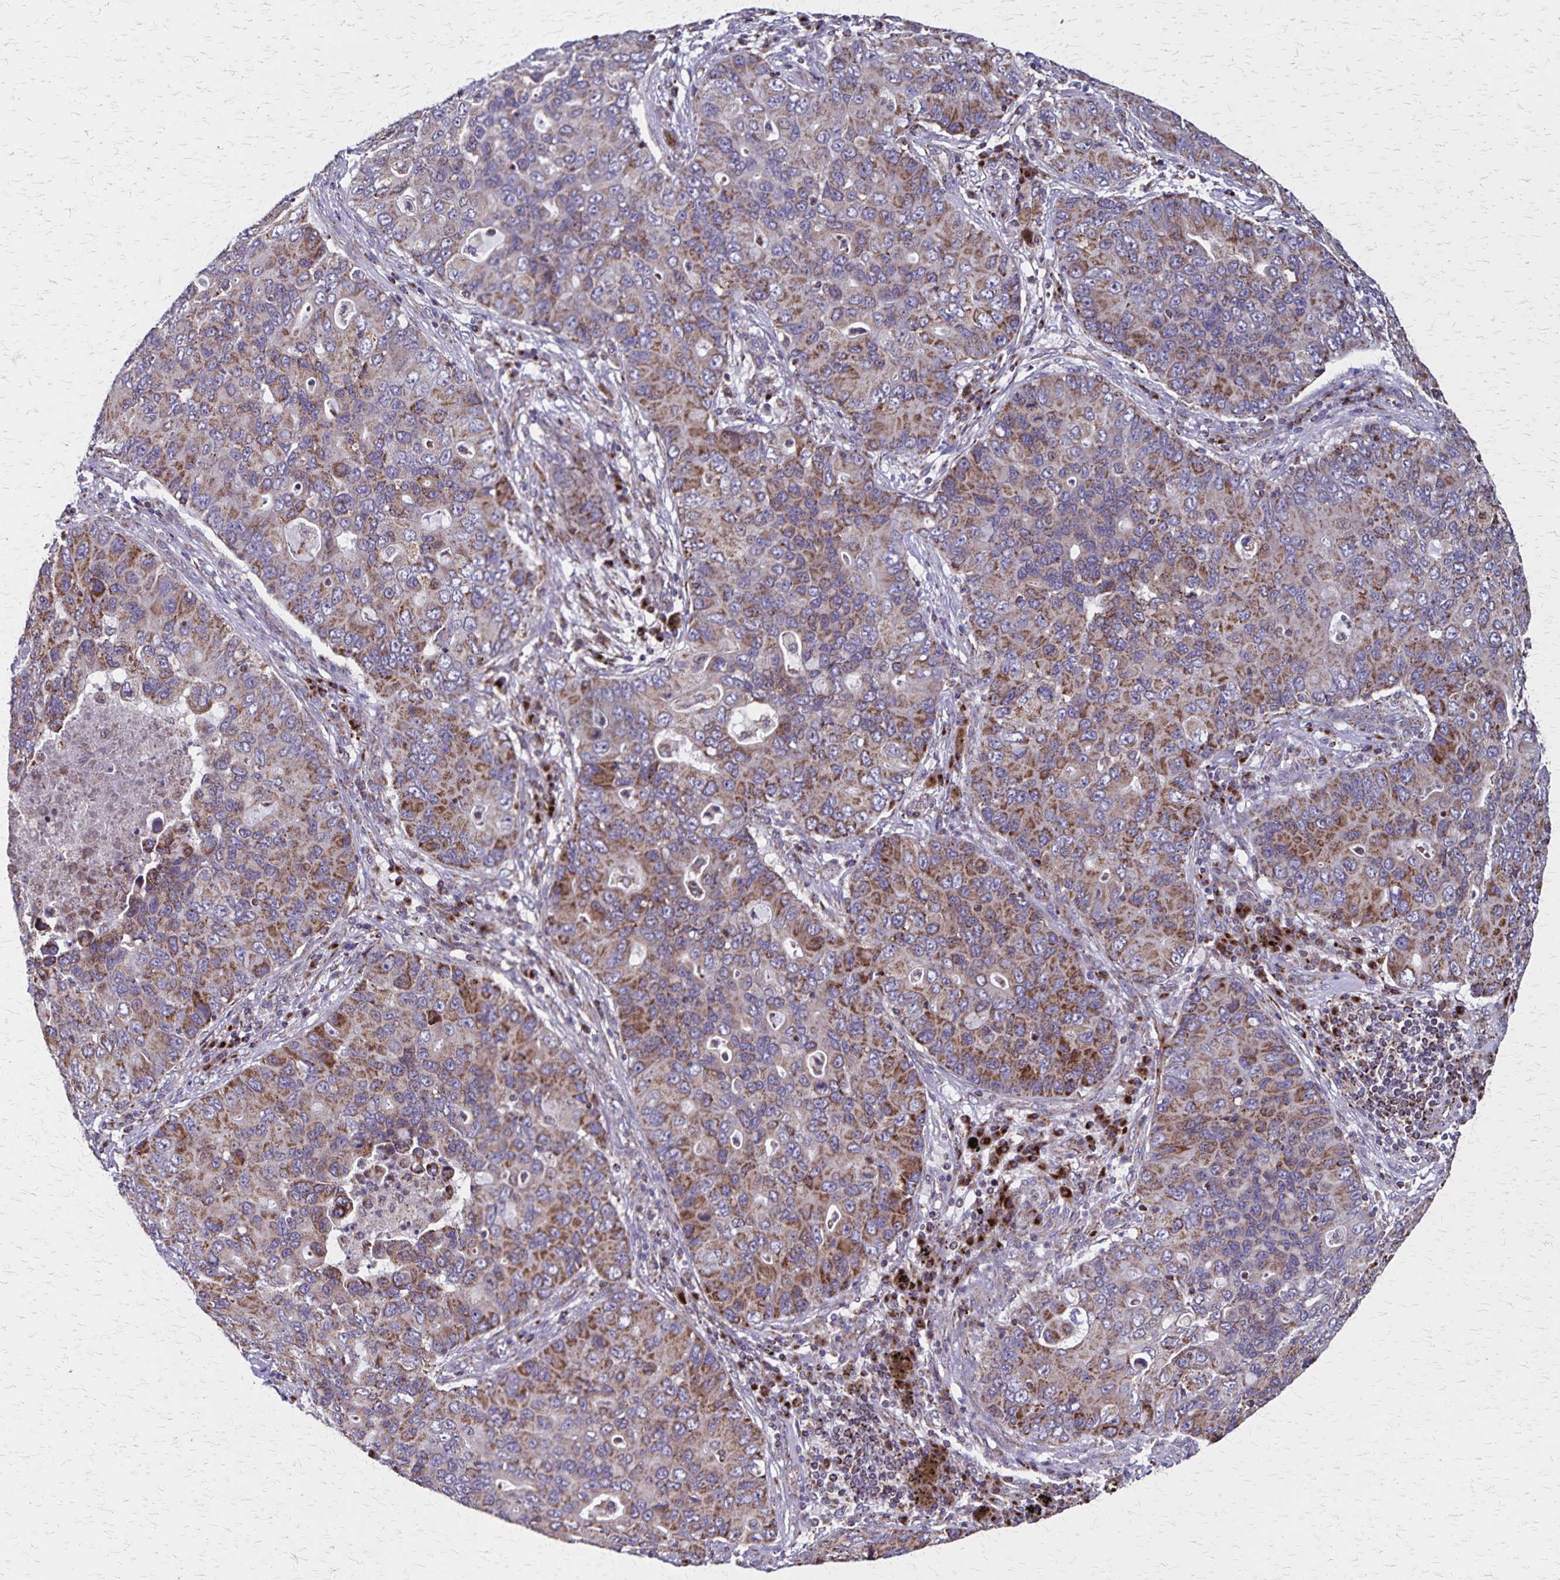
{"staining": {"intensity": "moderate", "quantity": ">75%", "location": "cytoplasmic/membranous"}, "tissue": "lung cancer", "cell_type": "Tumor cells", "image_type": "cancer", "snomed": [{"axis": "morphology", "description": "Adenocarcinoma, NOS"}, {"axis": "morphology", "description": "Adenocarcinoma, metastatic, NOS"}, {"axis": "topography", "description": "Lymph node"}, {"axis": "topography", "description": "Lung"}], "caption": "Tumor cells display moderate cytoplasmic/membranous staining in approximately >75% of cells in metastatic adenocarcinoma (lung). The protein of interest is shown in brown color, while the nuclei are stained blue.", "gene": "NFS1", "patient": {"sex": "female", "age": 54}}